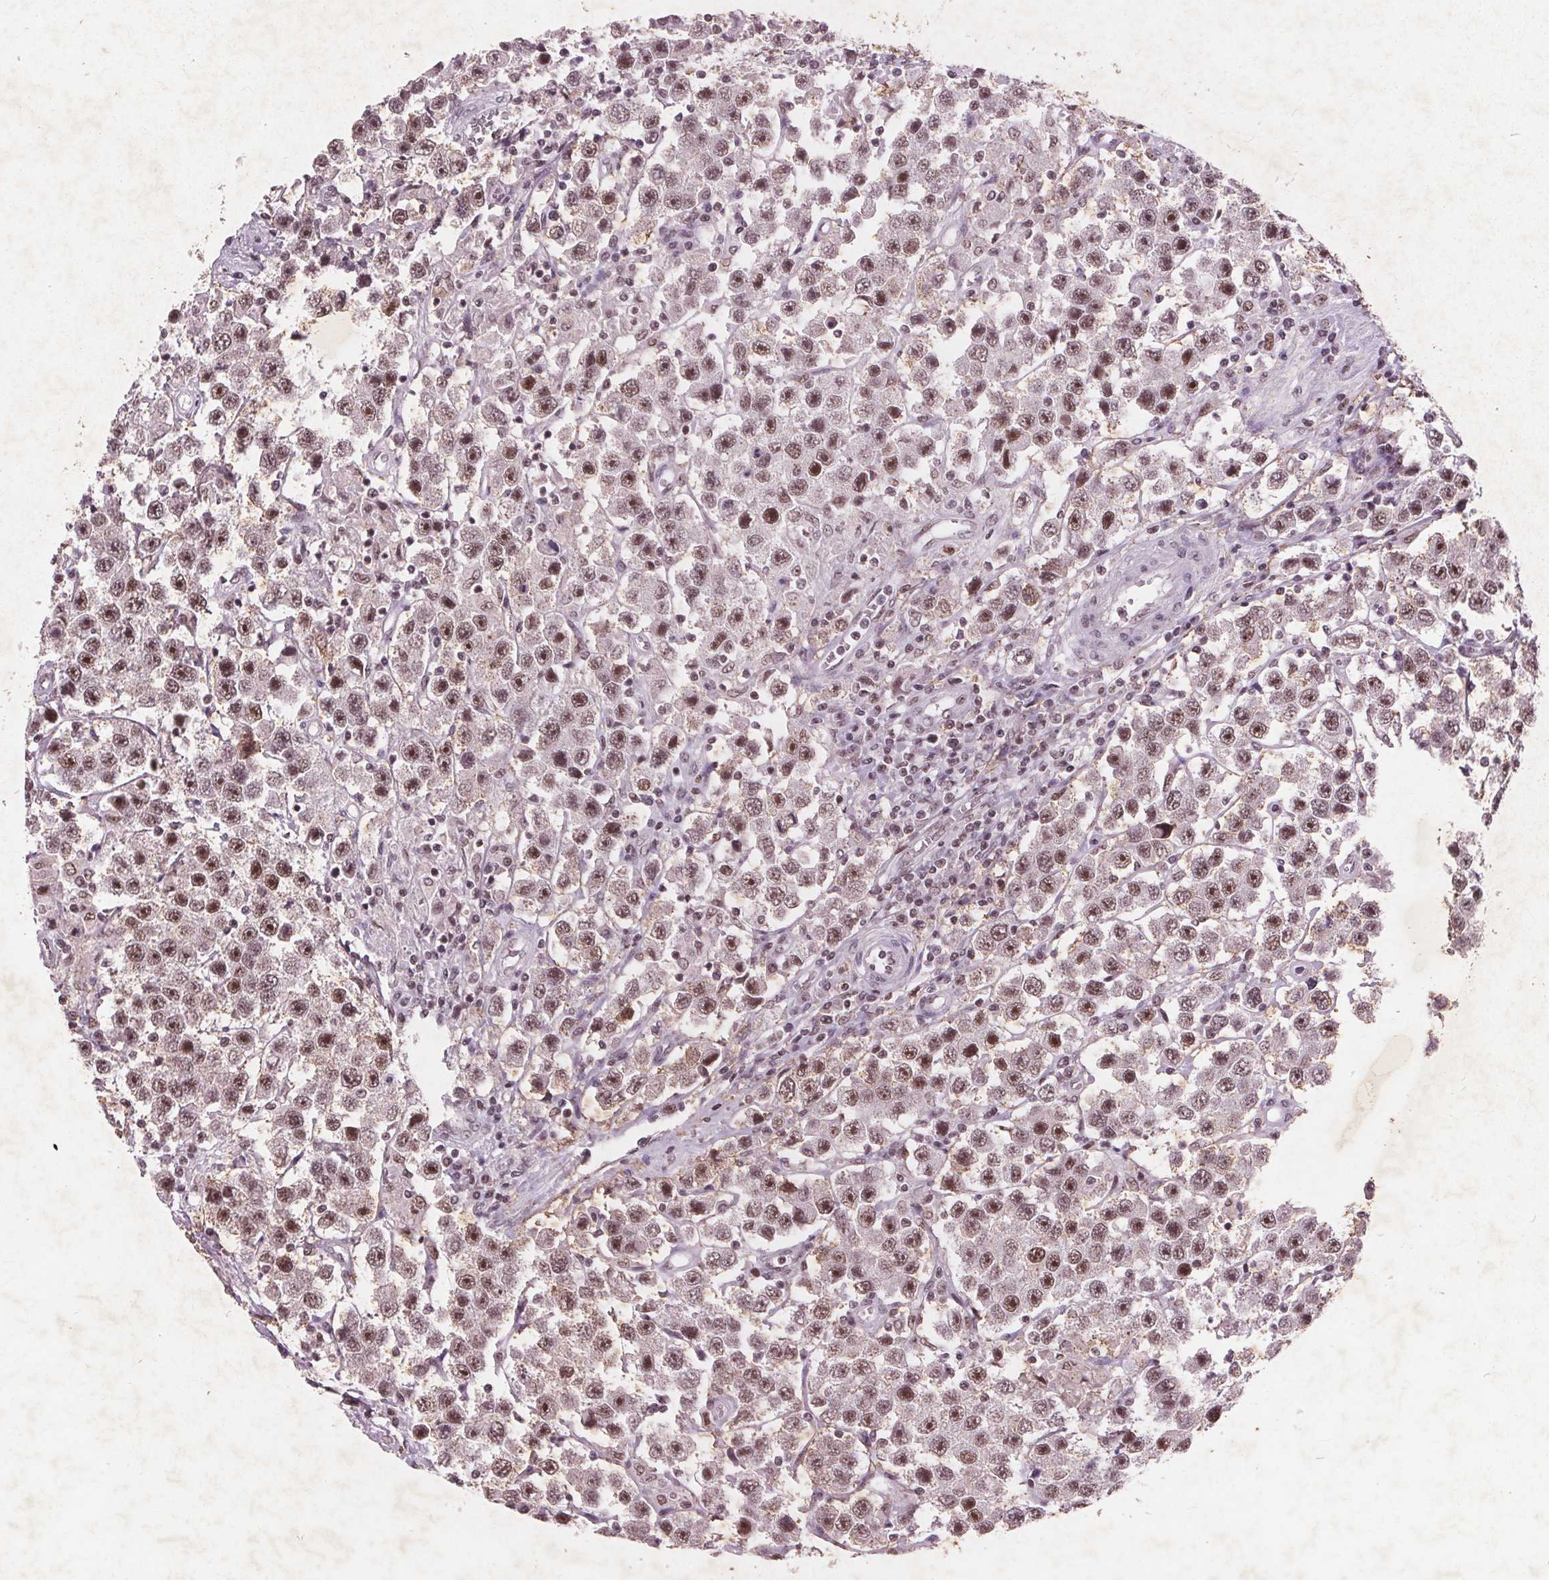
{"staining": {"intensity": "moderate", "quantity": ">75%", "location": "nuclear"}, "tissue": "testis cancer", "cell_type": "Tumor cells", "image_type": "cancer", "snomed": [{"axis": "morphology", "description": "Seminoma, NOS"}, {"axis": "topography", "description": "Testis"}], "caption": "Immunohistochemical staining of human testis cancer displays medium levels of moderate nuclear positivity in approximately >75% of tumor cells.", "gene": "RPS6KA2", "patient": {"sex": "male", "age": 45}}